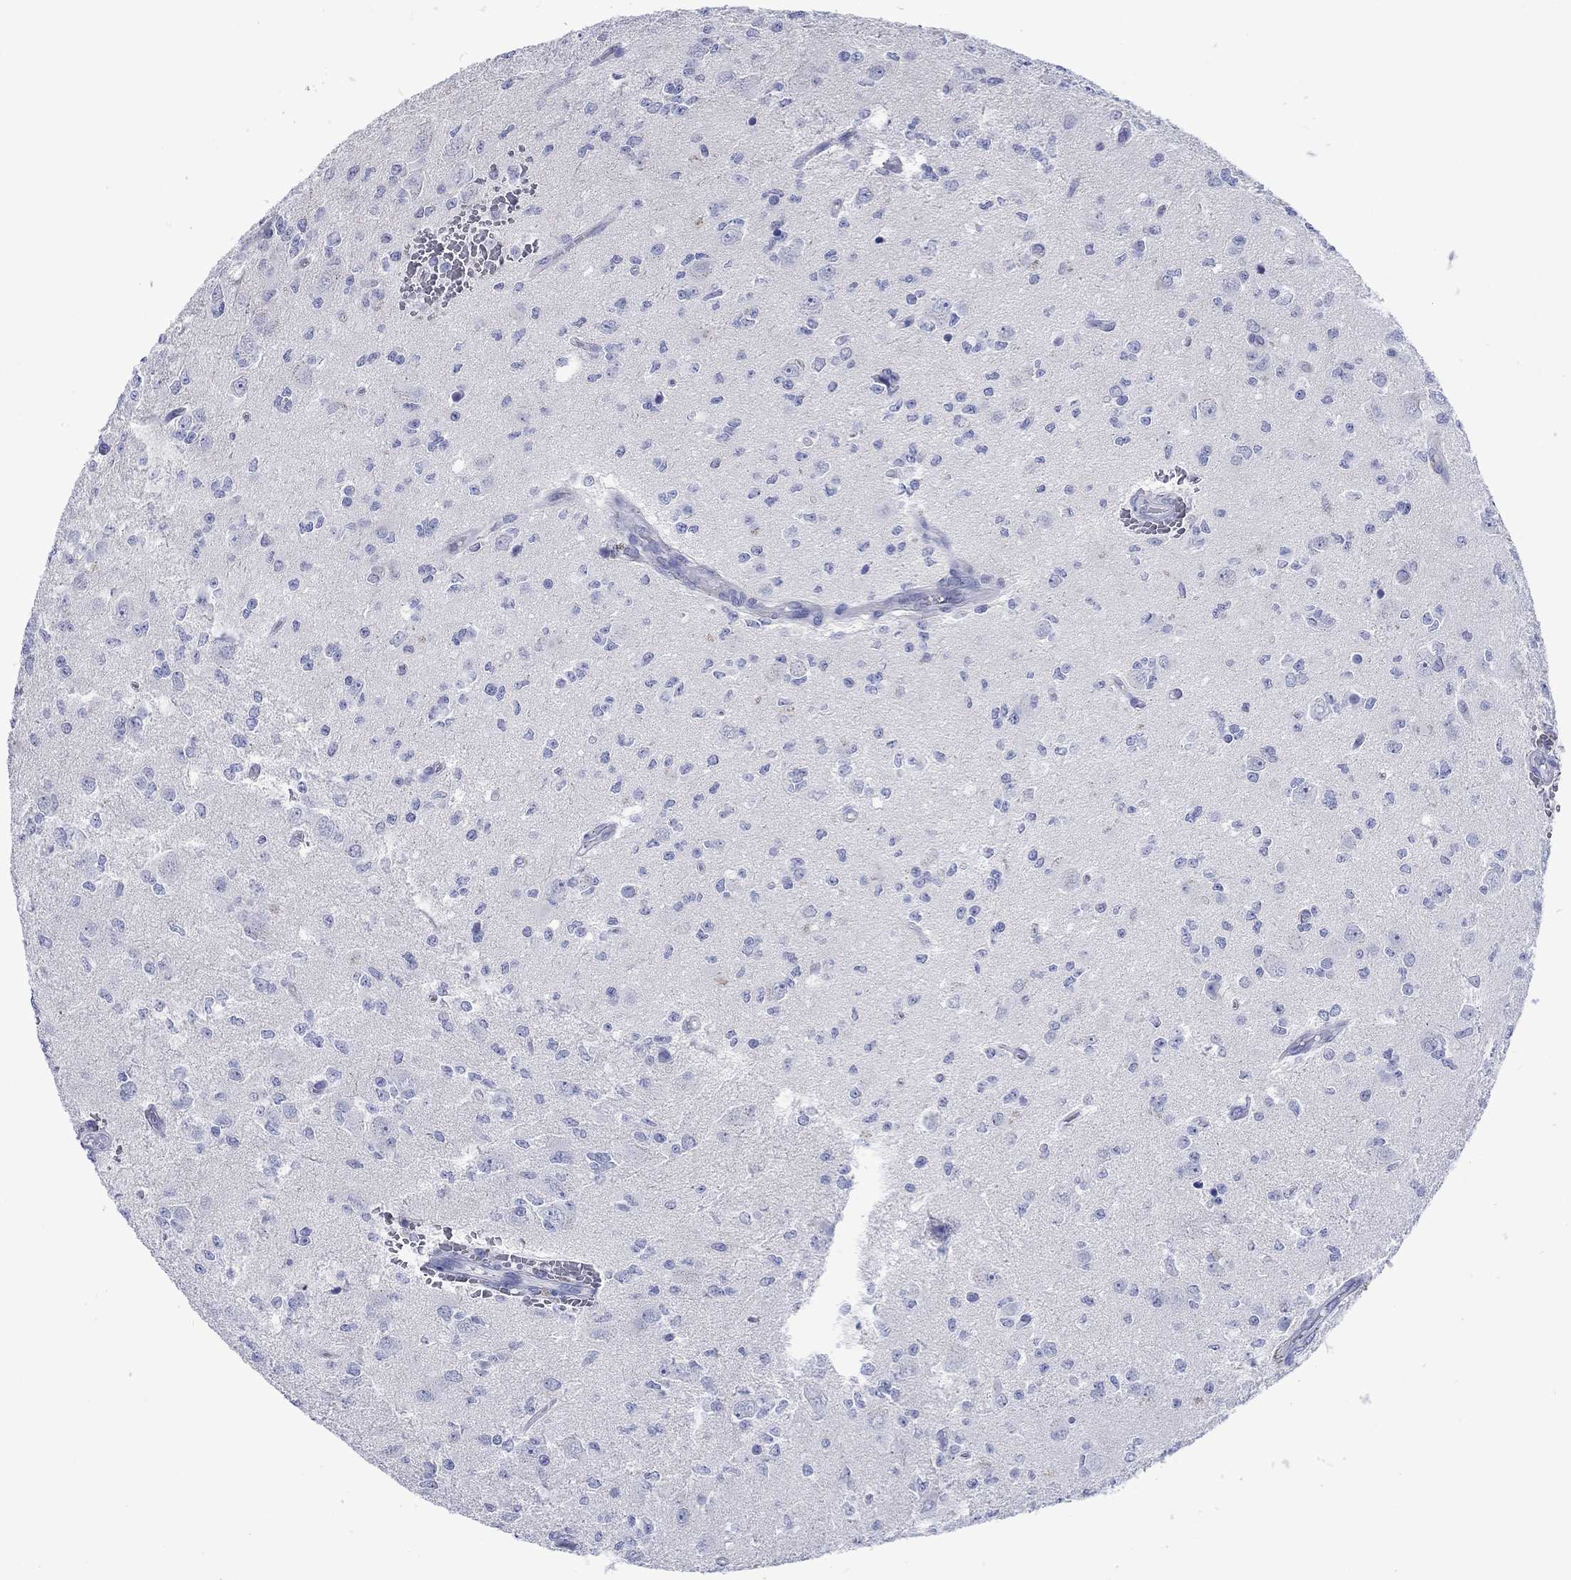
{"staining": {"intensity": "negative", "quantity": "none", "location": "none"}, "tissue": "glioma", "cell_type": "Tumor cells", "image_type": "cancer", "snomed": [{"axis": "morphology", "description": "Glioma, malignant, Low grade"}, {"axis": "topography", "description": "Brain"}], "caption": "Immunohistochemistry histopathology image of neoplastic tissue: human malignant low-grade glioma stained with DAB (3,3'-diaminobenzidine) demonstrates no significant protein positivity in tumor cells. (DAB (3,3'-diaminobenzidine) immunohistochemistry (IHC) visualized using brightfield microscopy, high magnification).", "gene": "TOMM20L", "patient": {"sex": "female", "age": 45}}